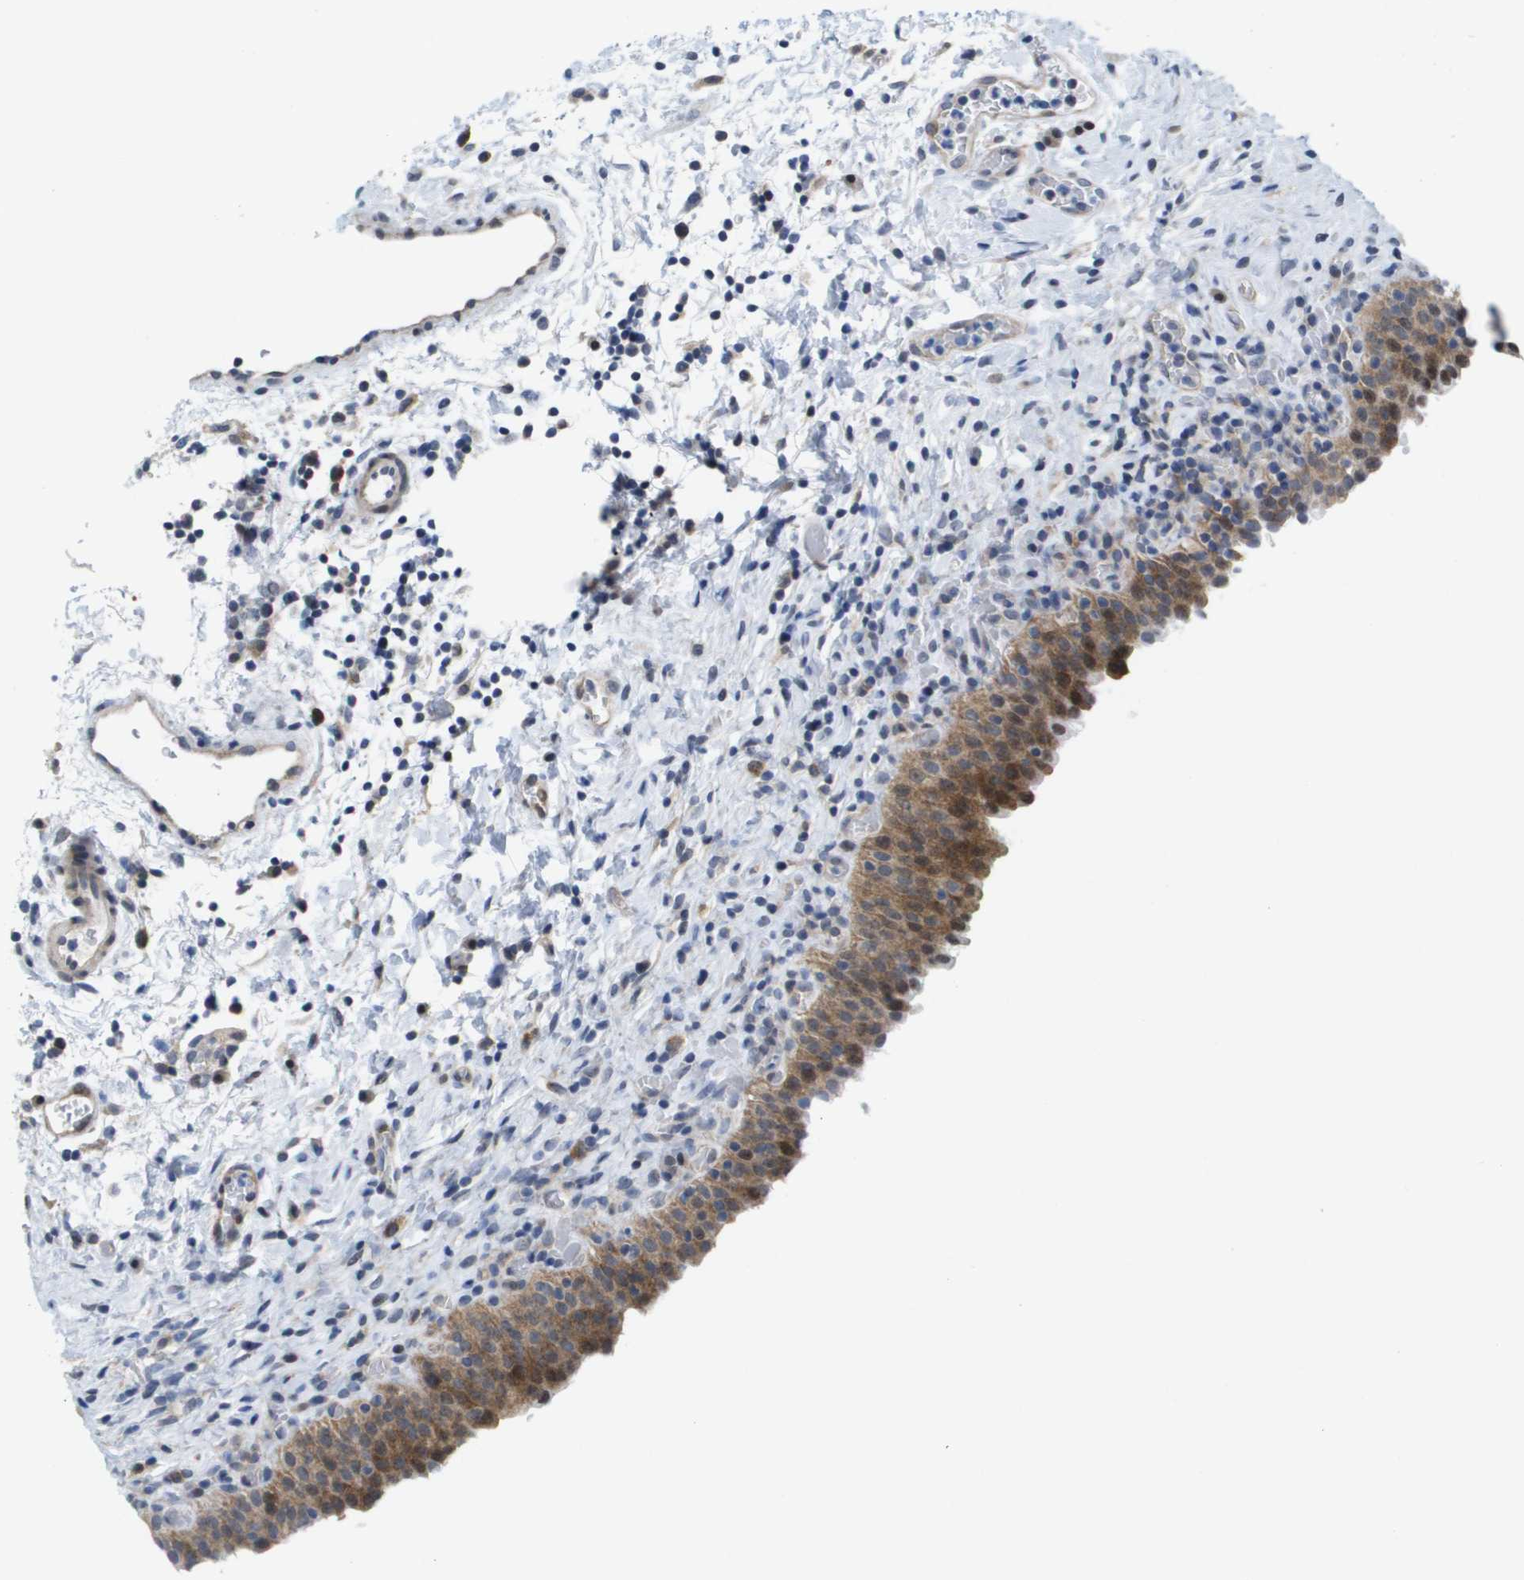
{"staining": {"intensity": "moderate", "quantity": ">75%", "location": "cytoplasmic/membranous"}, "tissue": "urinary bladder", "cell_type": "Urothelial cells", "image_type": "normal", "snomed": [{"axis": "morphology", "description": "Normal tissue, NOS"}, {"axis": "topography", "description": "Urinary bladder"}], "caption": "Urinary bladder stained with a brown dye exhibits moderate cytoplasmic/membranous positive staining in about >75% of urothelial cells.", "gene": "FKBP4", "patient": {"sex": "male", "age": 51}}